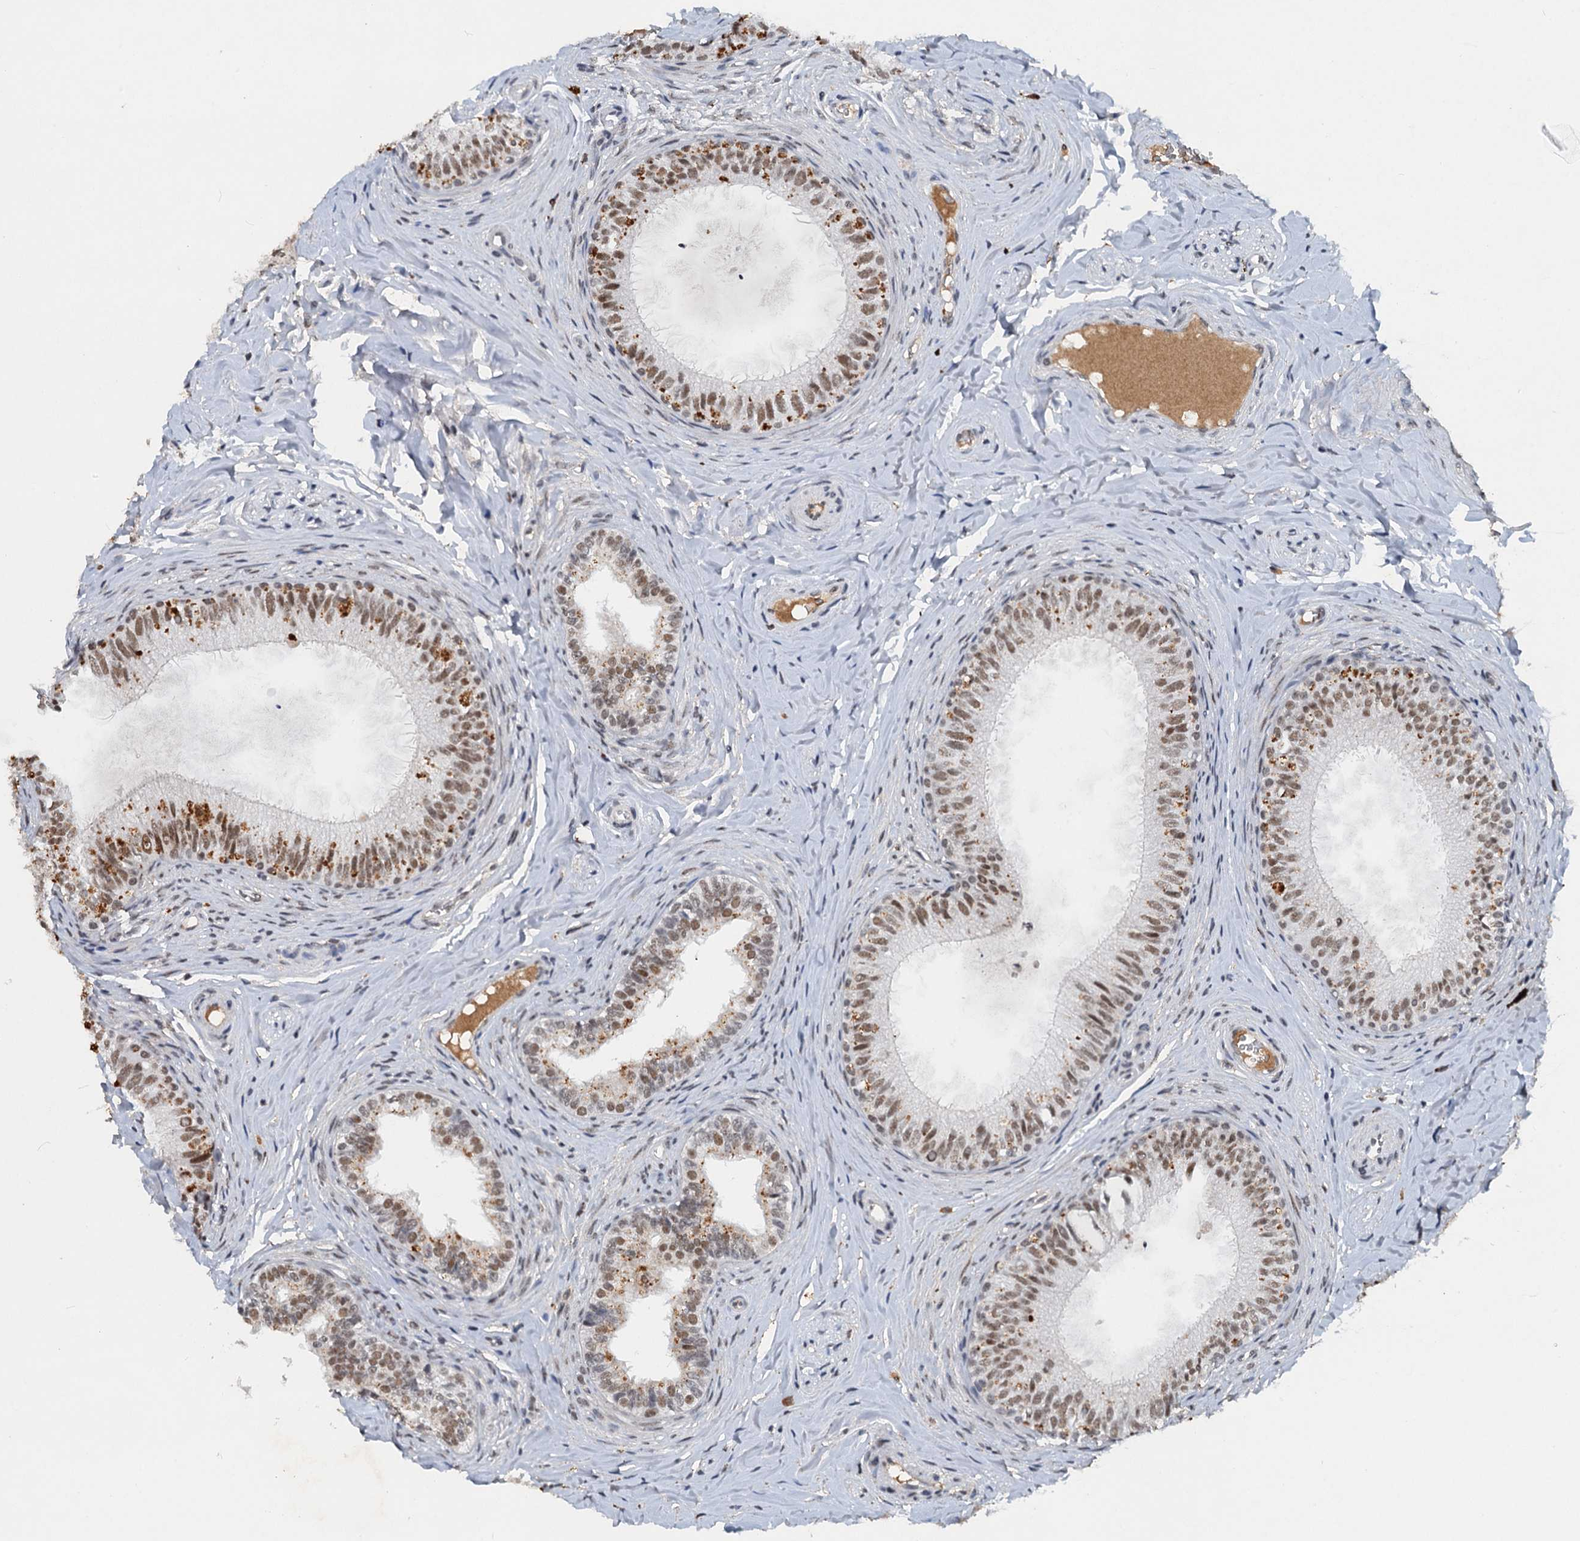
{"staining": {"intensity": "moderate", "quantity": ">75%", "location": "nuclear"}, "tissue": "epididymis", "cell_type": "Glandular cells", "image_type": "normal", "snomed": [{"axis": "morphology", "description": "Normal tissue, NOS"}, {"axis": "topography", "description": "Epididymis"}], "caption": "Brown immunohistochemical staining in normal human epididymis demonstrates moderate nuclear positivity in about >75% of glandular cells.", "gene": "CSTF3", "patient": {"sex": "male", "age": 34}}